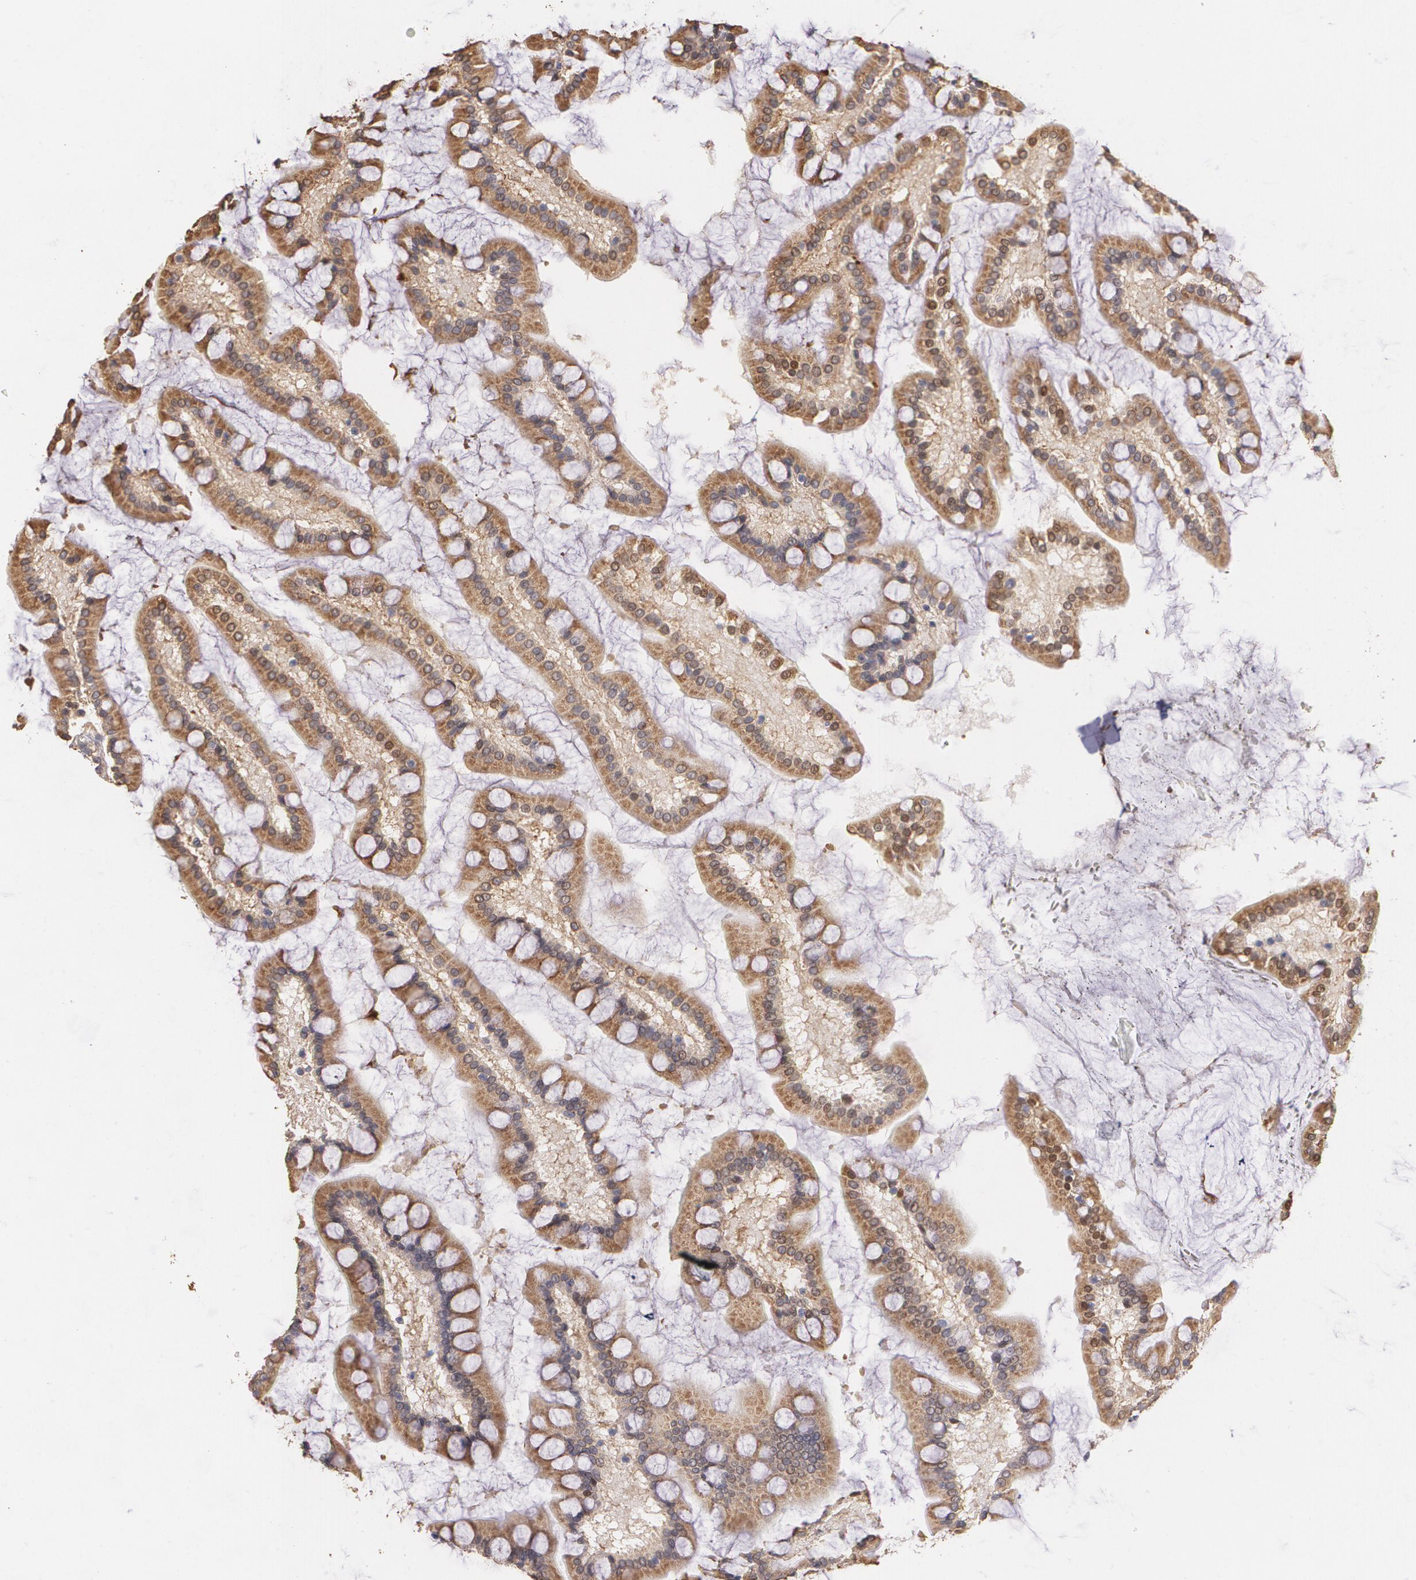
{"staining": {"intensity": "moderate", "quantity": ">75%", "location": "cytoplasmic/membranous"}, "tissue": "small intestine", "cell_type": "Glandular cells", "image_type": "normal", "snomed": [{"axis": "morphology", "description": "Normal tissue, NOS"}, {"axis": "topography", "description": "Small intestine"}], "caption": "Protein positivity by IHC shows moderate cytoplasmic/membranous staining in about >75% of glandular cells in benign small intestine. Nuclei are stained in blue.", "gene": "ATF3", "patient": {"sex": "male", "age": 41}}